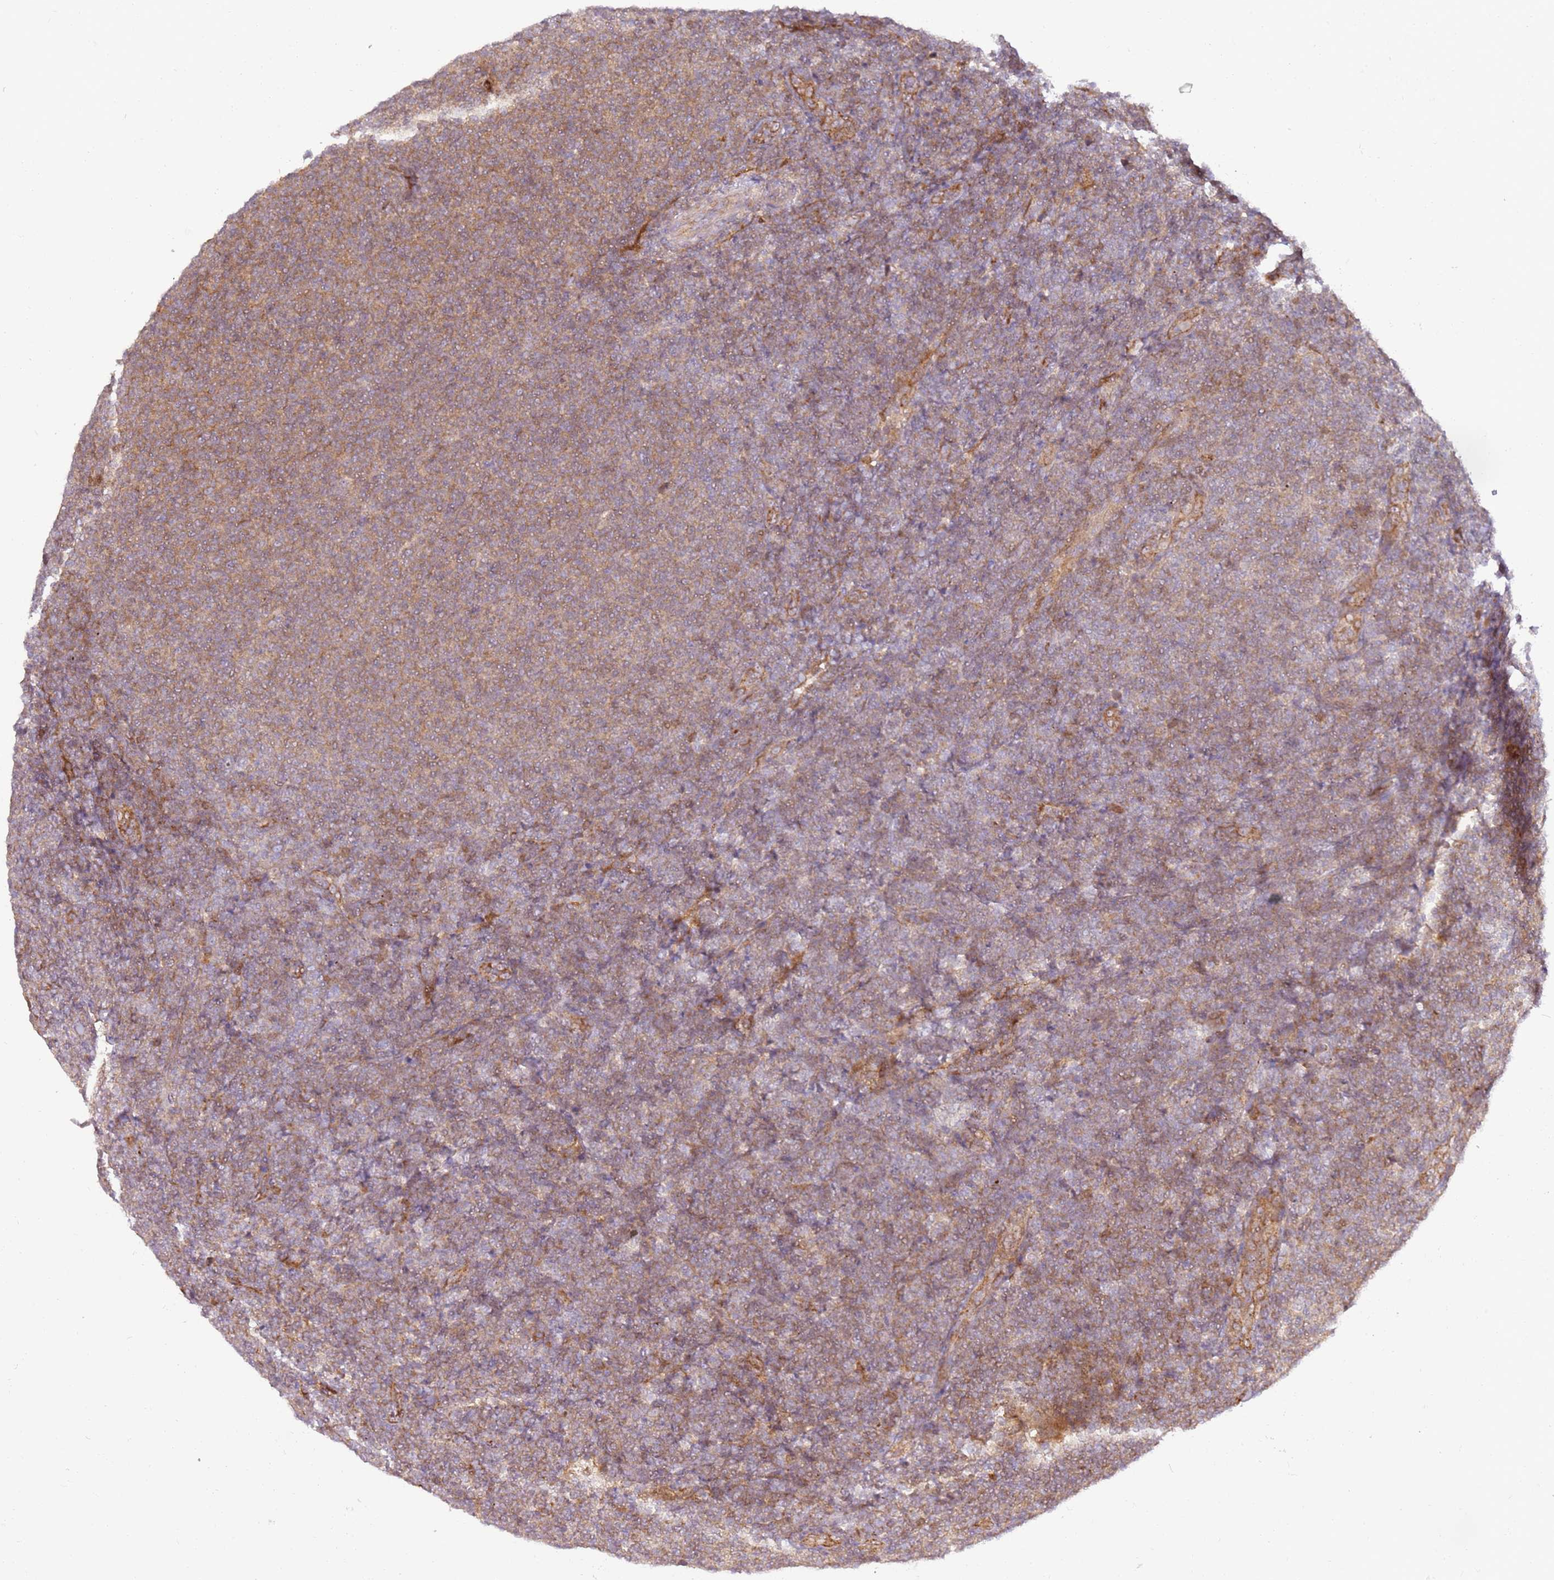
{"staining": {"intensity": "moderate", "quantity": ">75%", "location": "cytoplasmic/membranous"}, "tissue": "lymphoma", "cell_type": "Tumor cells", "image_type": "cancer", "snomed": [{"axis": "morphology", "description": "Malignant lymphoma, non-Hodgkin's type, Low grade"}, {"axis": "topography", "description": "Lymph node"}], "caption": "DAB immunohistochemical staining of human lymphoma reveals moderate cytoplasmic/membranous protein positivity in approximately >75% of tumor cells. (Brightfield microscopy of DAB IHC at high magnification).", "gene": "GRAP", "patient": {"sex": "male", "age": 66}}